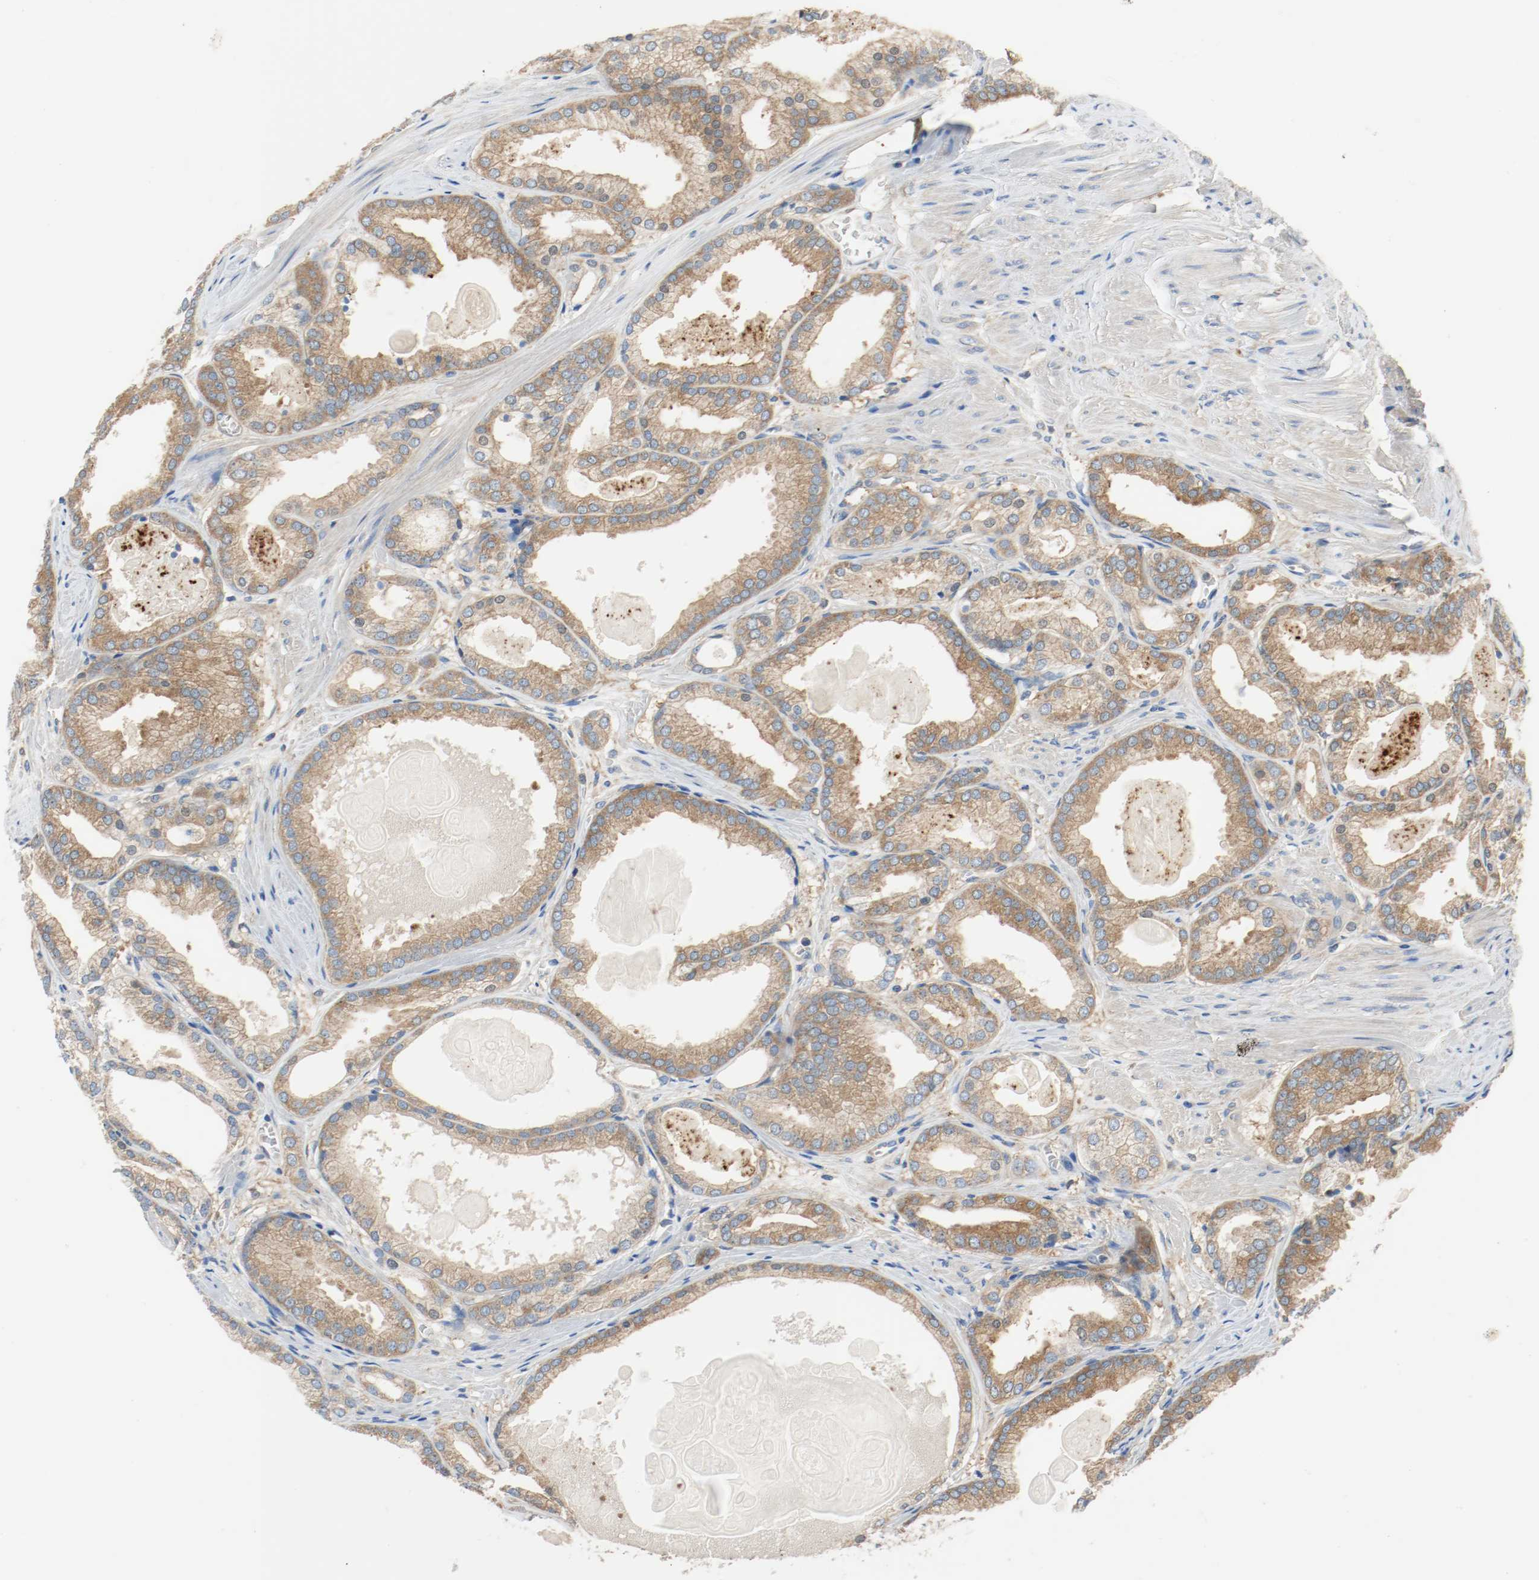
{"staining": {"intensity": "moderate", "quantity": ">75%", "location": "cytoplasmic/membranous"}, "tissue": "prostate cancer", "cell_type": "Tumor cells", "image_type": "cancer", "snomed": [{"axis": "morphology", "description": "Adenocarcinoma, High grade"}, {"axis": "topography", "description": "Prostate"}], "caption": "Protein staining of adenocarcinoma (high-grade) (prostate) tissue demonstrates moderate cytoplasmic/membranous positivity in approximately >75% of tumor cells. (Stains: DAB in brown, nuclei in blue, Microscopy: brightfield microscopy at high magnification).", "gene": "HGS", "patient": {"sex": "male", "age": 61}}